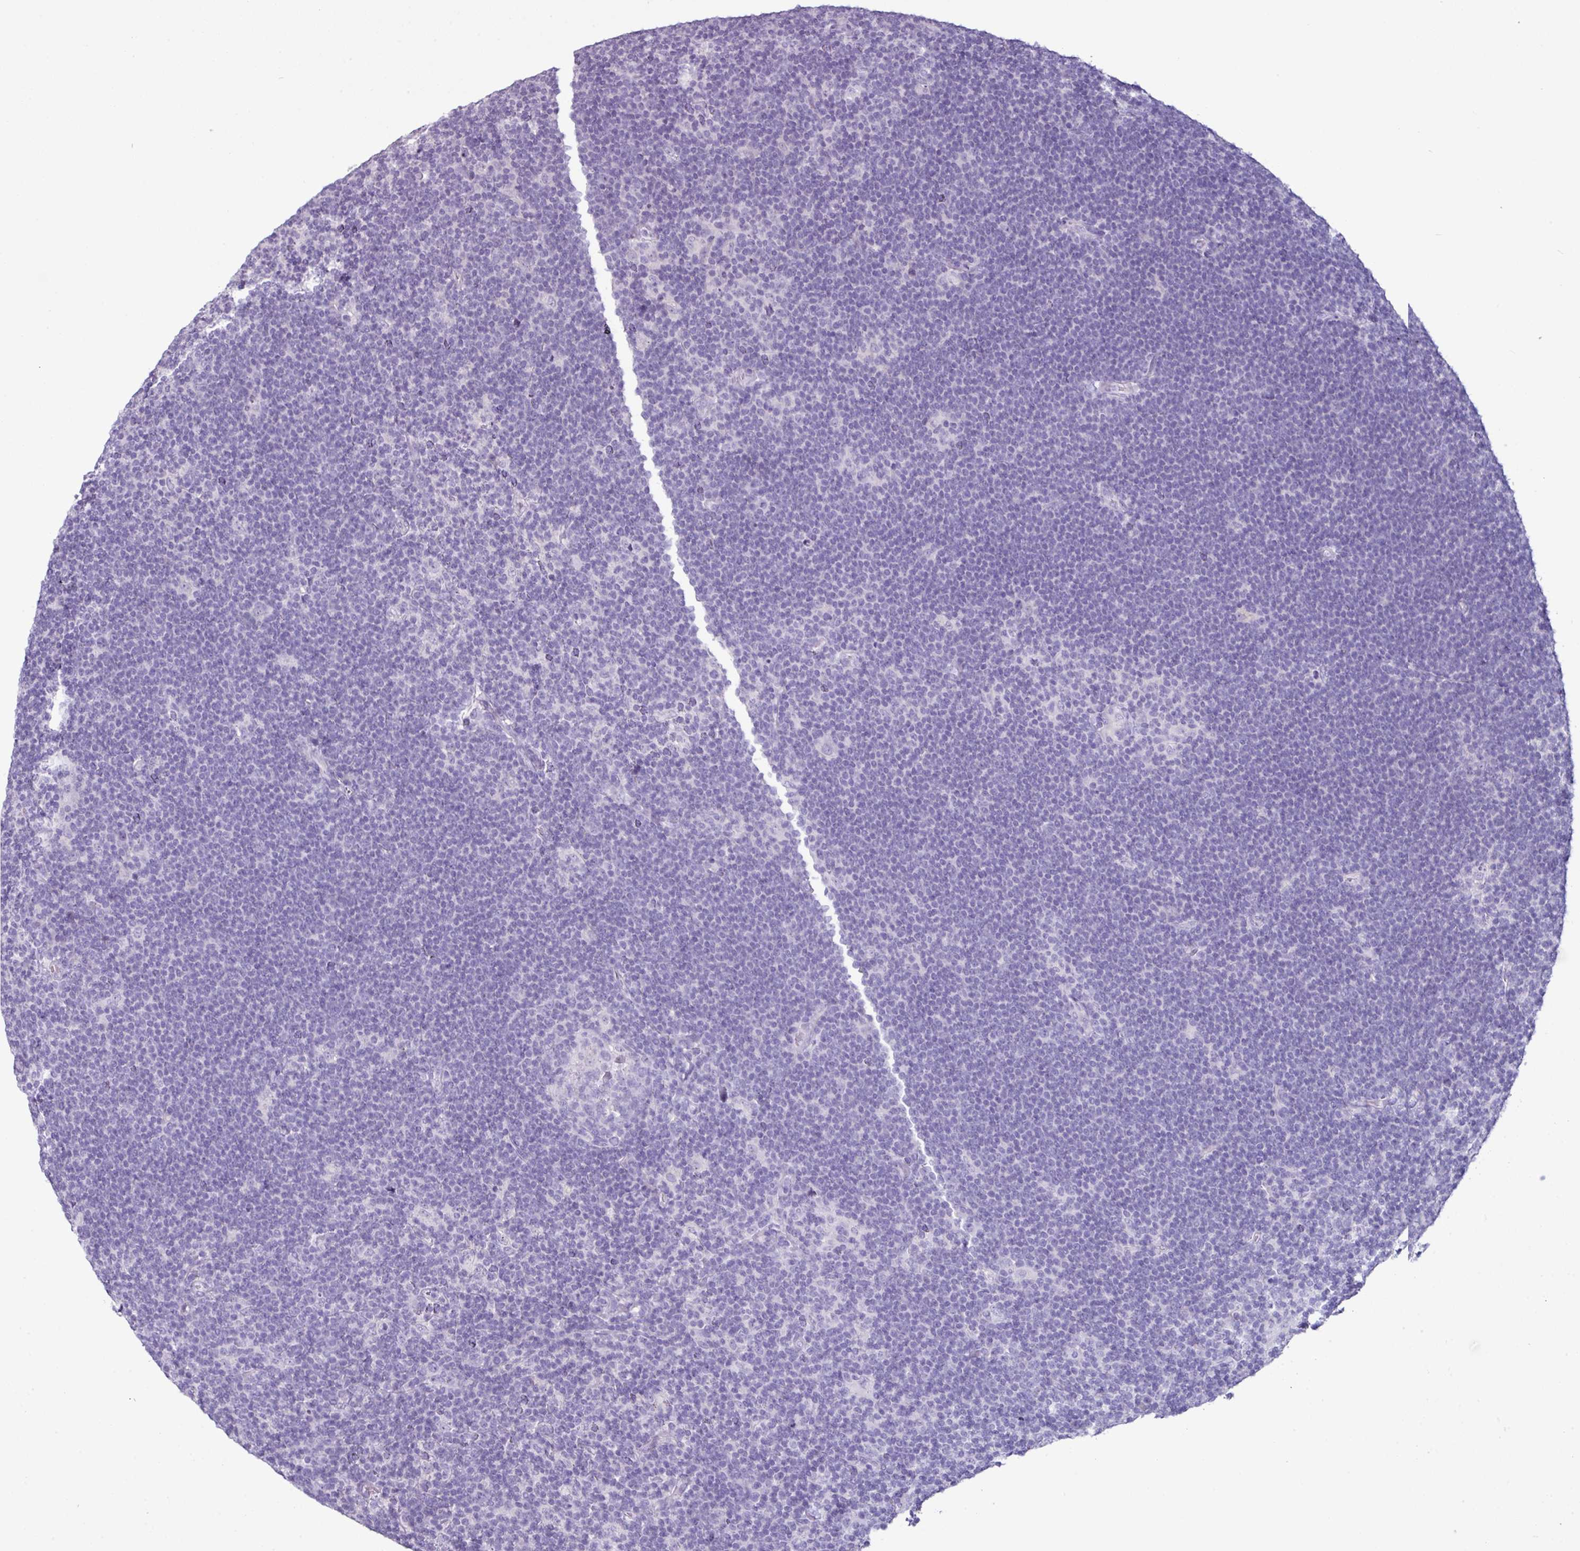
{"staining": {"intensity": "negative", "quantity": "none", "location": "none"}, "tissue": "lymphoma", "cell_type": "Tumor cells", "image_type": "cancer", "snomed": [{"axis": "morphology", "description": "Hodgkin's disease, NOS"}, {"axis": "topography", "description": "Lymph node"}], "caption": "A micrograph of lymphoma stained for a protein exhibits no brown staining in tumor cells. (DAB immunohistochemistry visualized using brightfield microscopy, high magnification).", "gene": "GLP2R", "patient": {"sex": "female", "age": 57}}